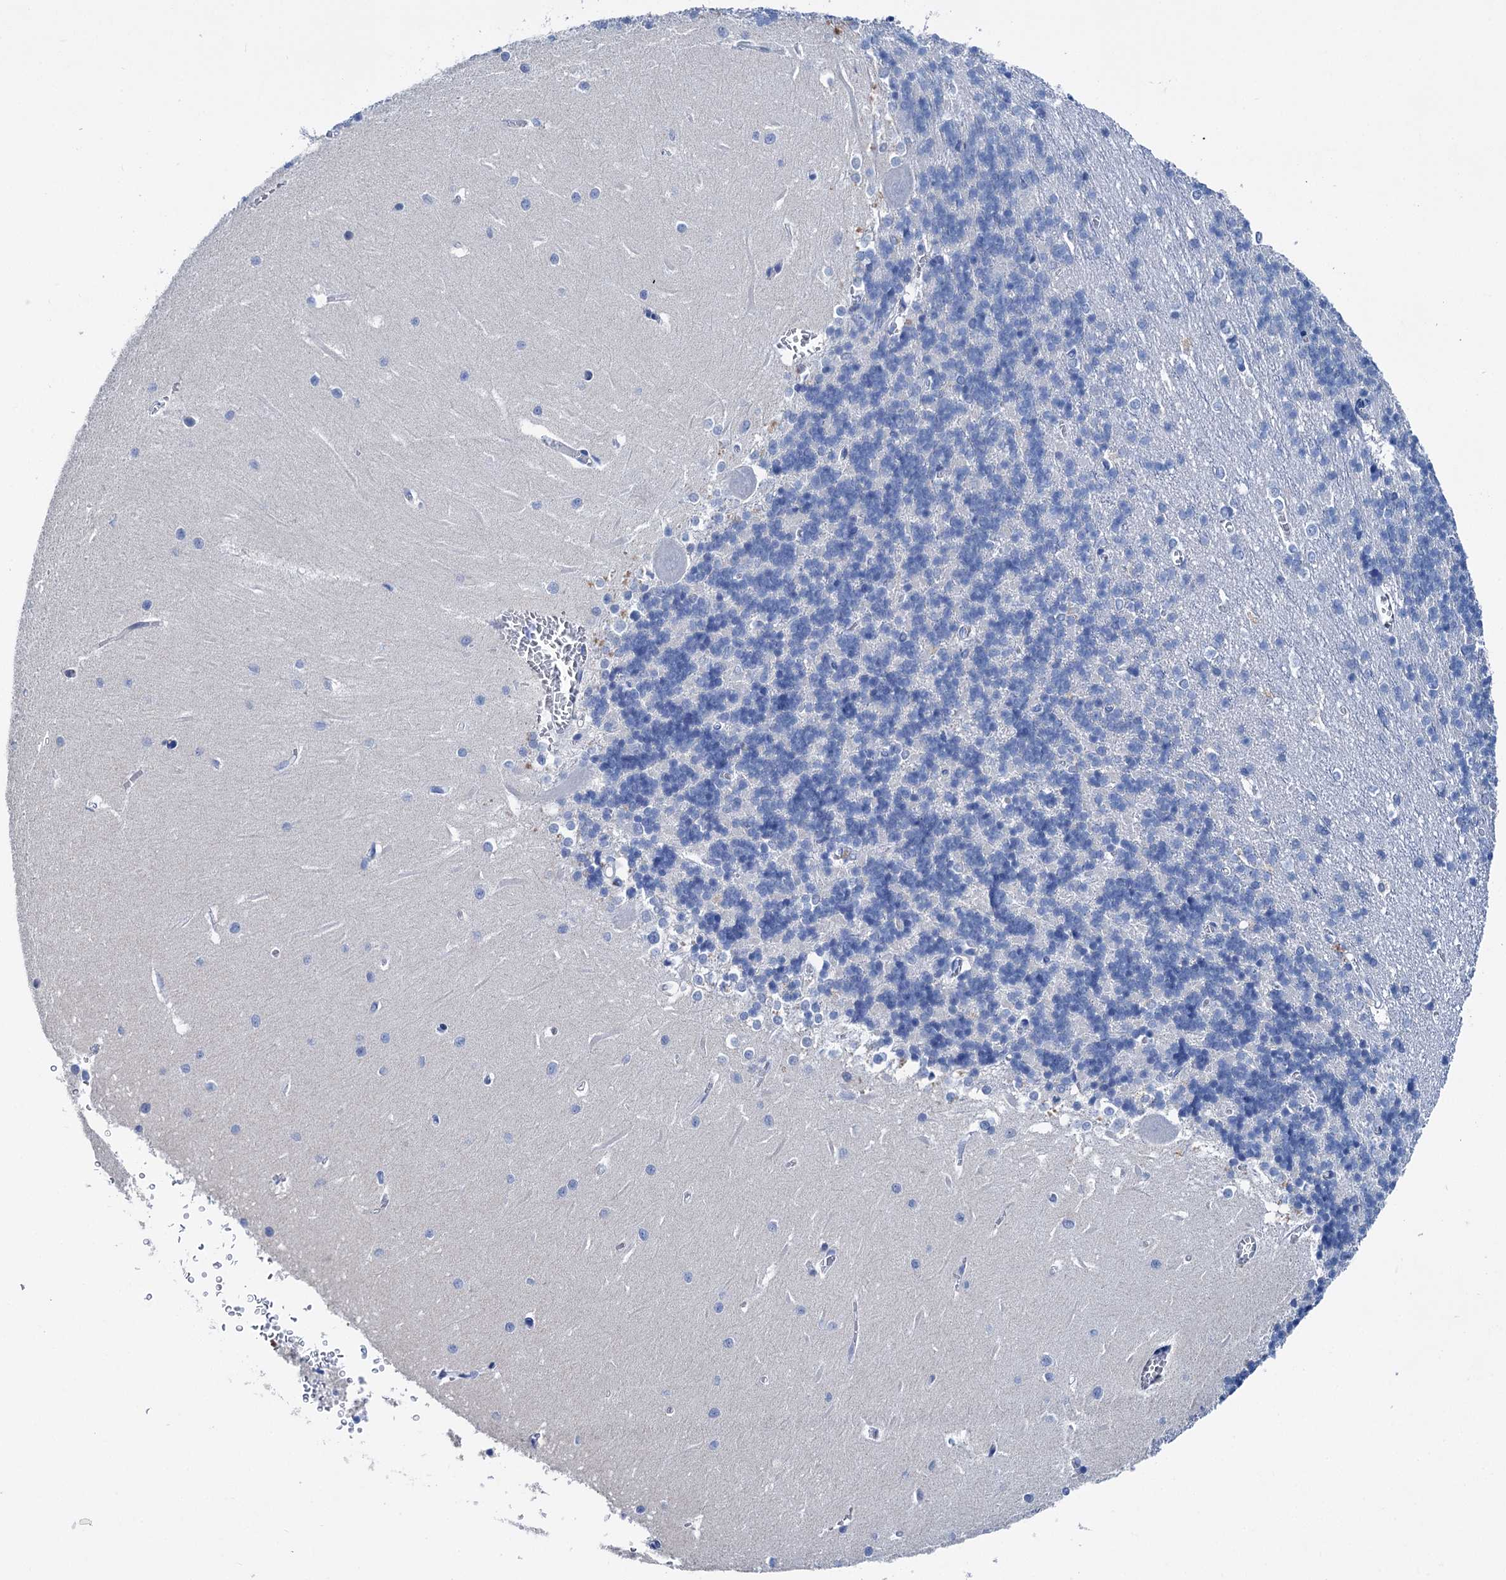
{"staining": {"intensity": "negative", "quantity": "none", "location": "none"}, "tissue": "cerebellum", "cell_type": "Cells in granular layer", "image_type": "normal", "snomed": [{"axis": "morphology", "description": "Normal tissue, NOS"}, {"axis": "topography", "description": "Cerebellum"}], "caption": "The photomicrograph shows no staining of cells in granular layer in benign cerebellum.", "gene": "BRINP1", "patient": {"sex": "male", "age": 37}}